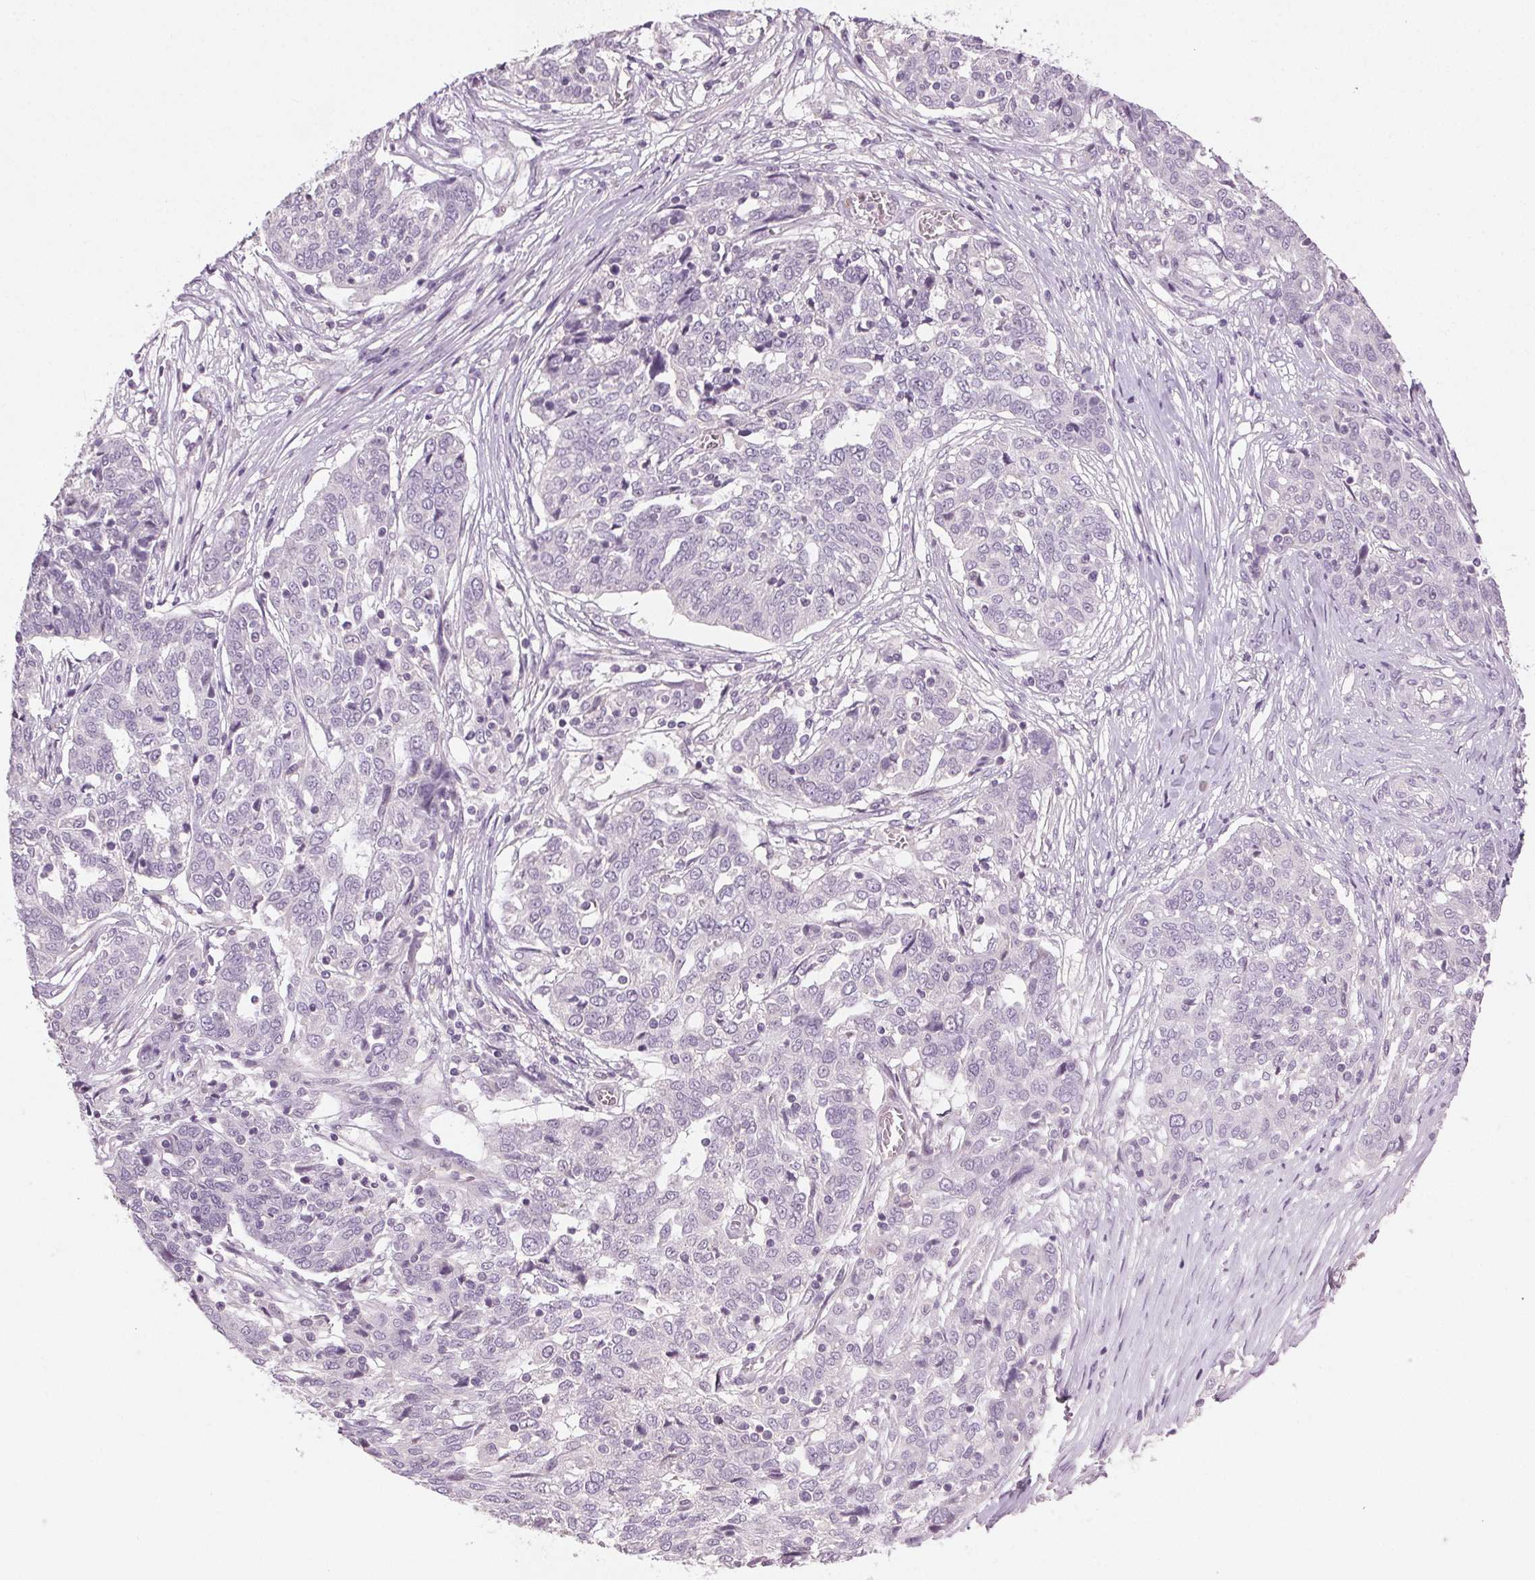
{"staining": {"intensity": "negative", "quantity": "none", "location": "none"}, "tissue": "ovarian cancer", "cell_type": "Tumor cells", "image_type": "cancer", "snomed": [{"axis": "morphology", "description": "Cystadenocarcinoma, serous, NOS"}, {"axis": "topography", "description": "Ovary"}], "caption": "Immunohistochemistry (IHC) histopathology image of neoplastic tissue: human ovarian cancer (serous cystadenocarcinoma) stained with DAB exhibits no significant protein staining in tumor cells.", "gene": "CLTRN", "patient": {"sex": "female", "age": 67}}